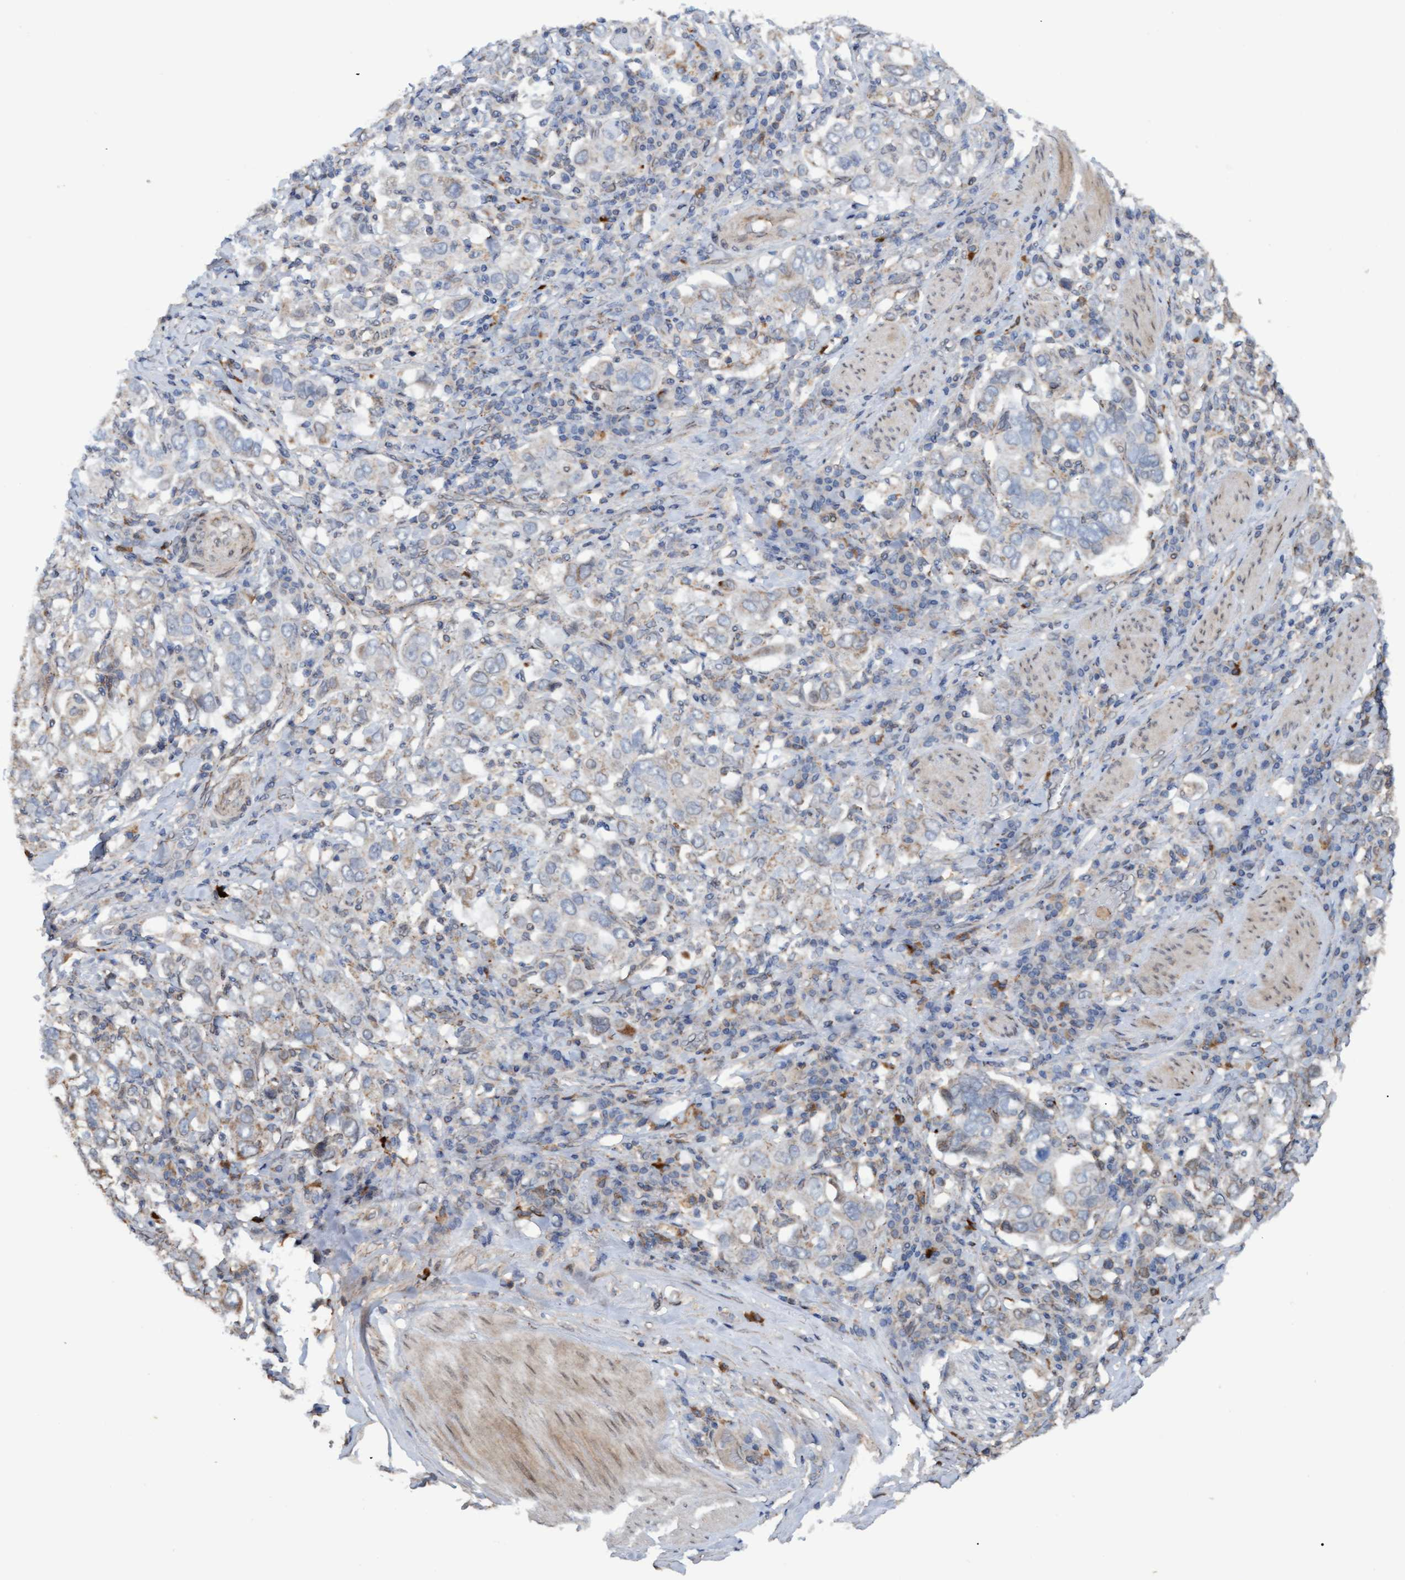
{"staining": {"intensity": "weak", "quantity": "<25%", "location": "cytoplasmic/membranous"}, "tissue": "stomach cancer", "cell_type": "Tumor cells", "image_type": "cancer", "snomed": [{"axis": "morphology", "description": "Adenocarcinoma, NOS"}, {"axis": "topography", "description": "Stomach, upper"}], "caption": "Immunohistochemistry (IHC) image of stomach cancer (adenocarcinoma) stained for a protein (brown), which shows no staining in tumor cells.", "gene": "MGLL", "patient": {"sex": "male", "age": 62}}